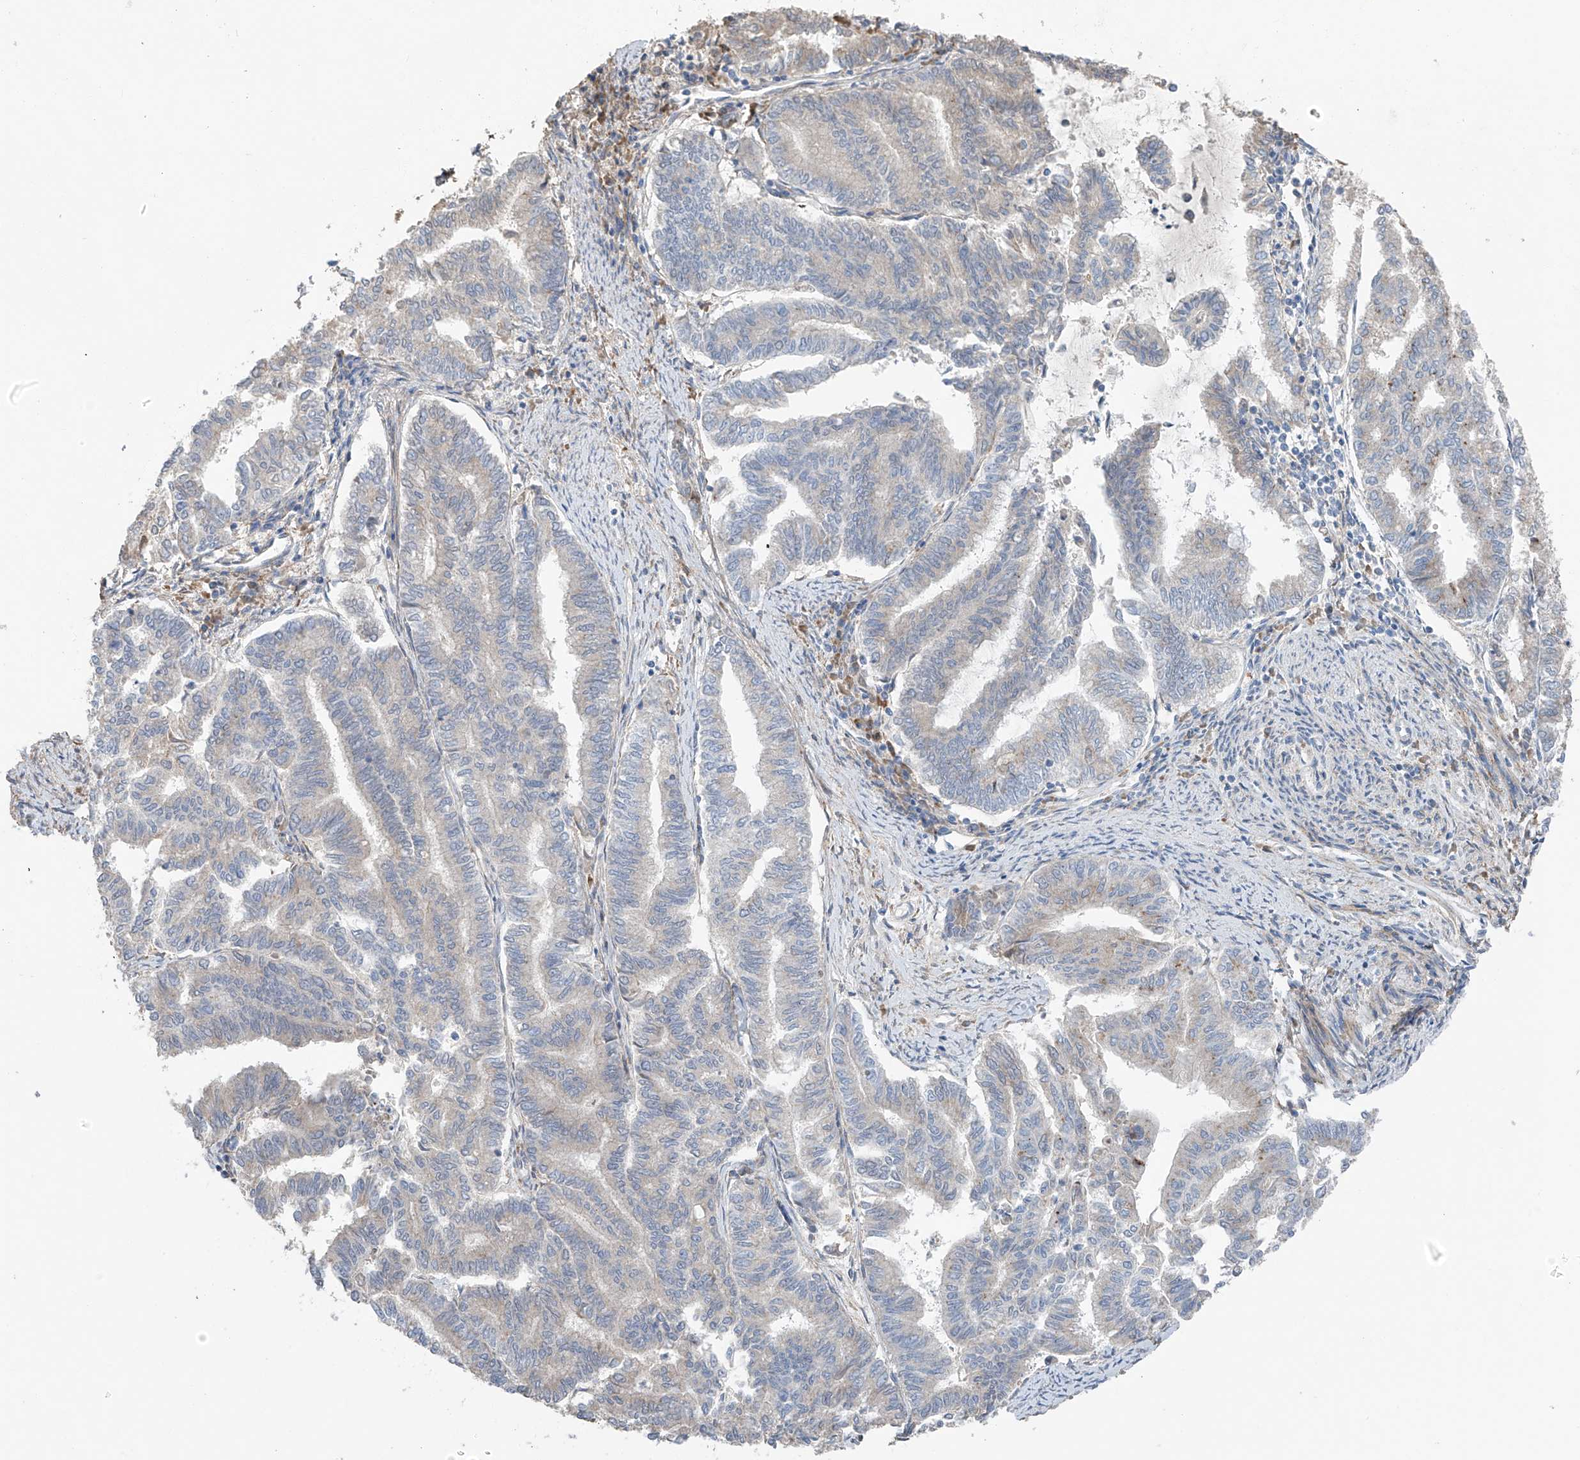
{"staining": {"intensity": "negative", "quantity": "none", "location": "none"}, "tissue": "endometrial cancer", "cell_type": "Tumor cells", "image_type": "cancer", "snomed": [{"axis": "morphology", "description": "Adenocarcinoma, NOS"}, {"axis": "topography", "description": "Endometrium"}], "caption": "The image exhibits no significant positivity in tumor cells of endometrial adenocarcinoma.", "gene": "GALNTL6", "patient": {"sex": "female", "age": 79}}